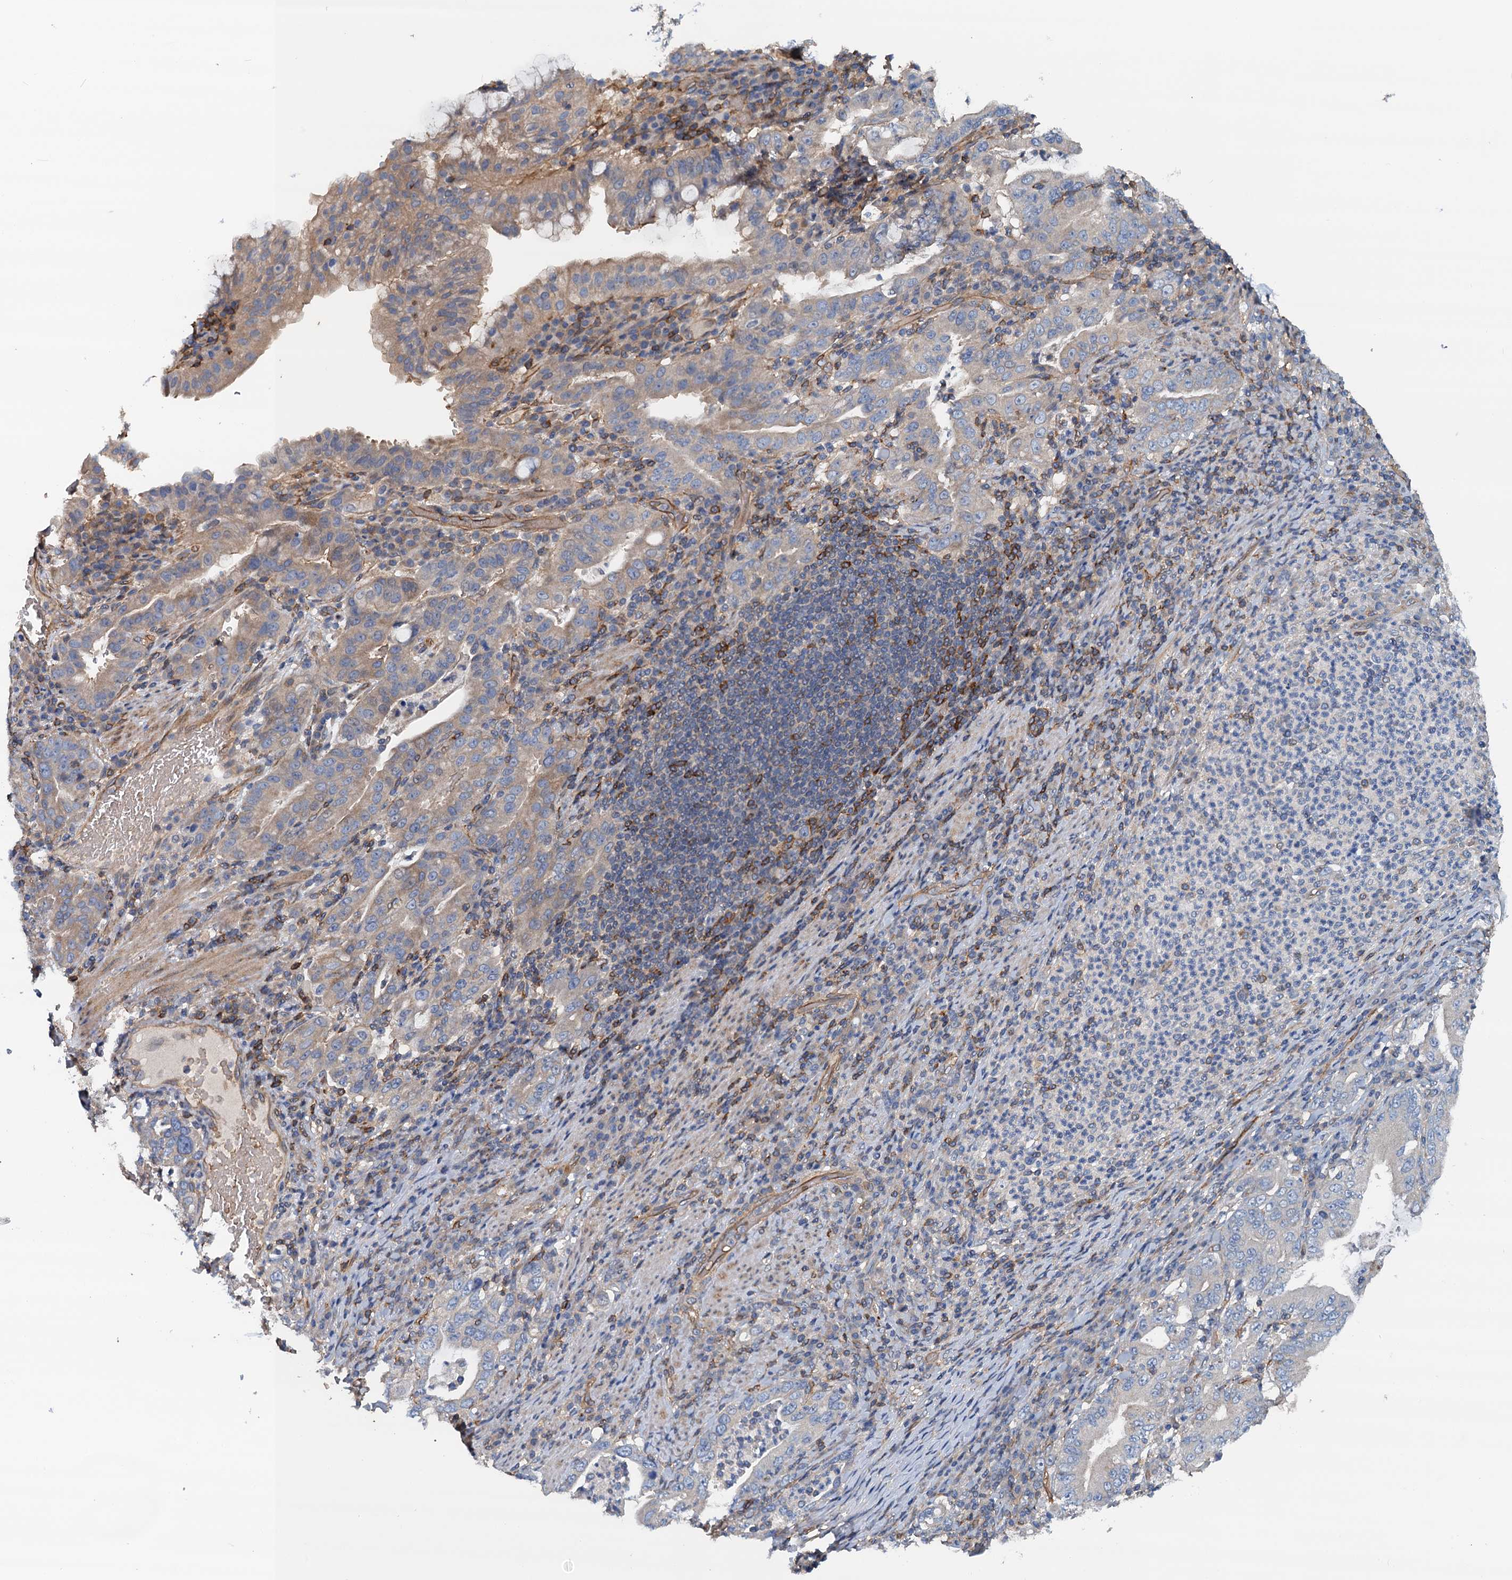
{"staining": {"intensity": "weak", "quantity": "<25%", "location": "cytoplasmic/membranous"}, "tissue": "stomach cancer", "cell_type": "Tumor cells", "image_type": "cancer", "snomed": [{"axis": "morphology", "description": "Normal tissue, NOS"}, {"axis": "morphology", "description": "Adenocarcinoma, NOS"}, {"axis": "topography", "description": "Esophagus"}, {"axis": "topography", "description": "Stomach, upper"}, {"axis": "topography", "description": "Peripheral nerve tissue"}], "caption": "The photomicrograph shows no staining of tumor cells in stomach cancer. The staining was performed using DAB to visualize the protein expression in brown, while the nuclei were stained in blue with hematoxylin (Magnification: 20x).", "gene": "ROGDI", "patient": {"sex": "male", "age": 62}}